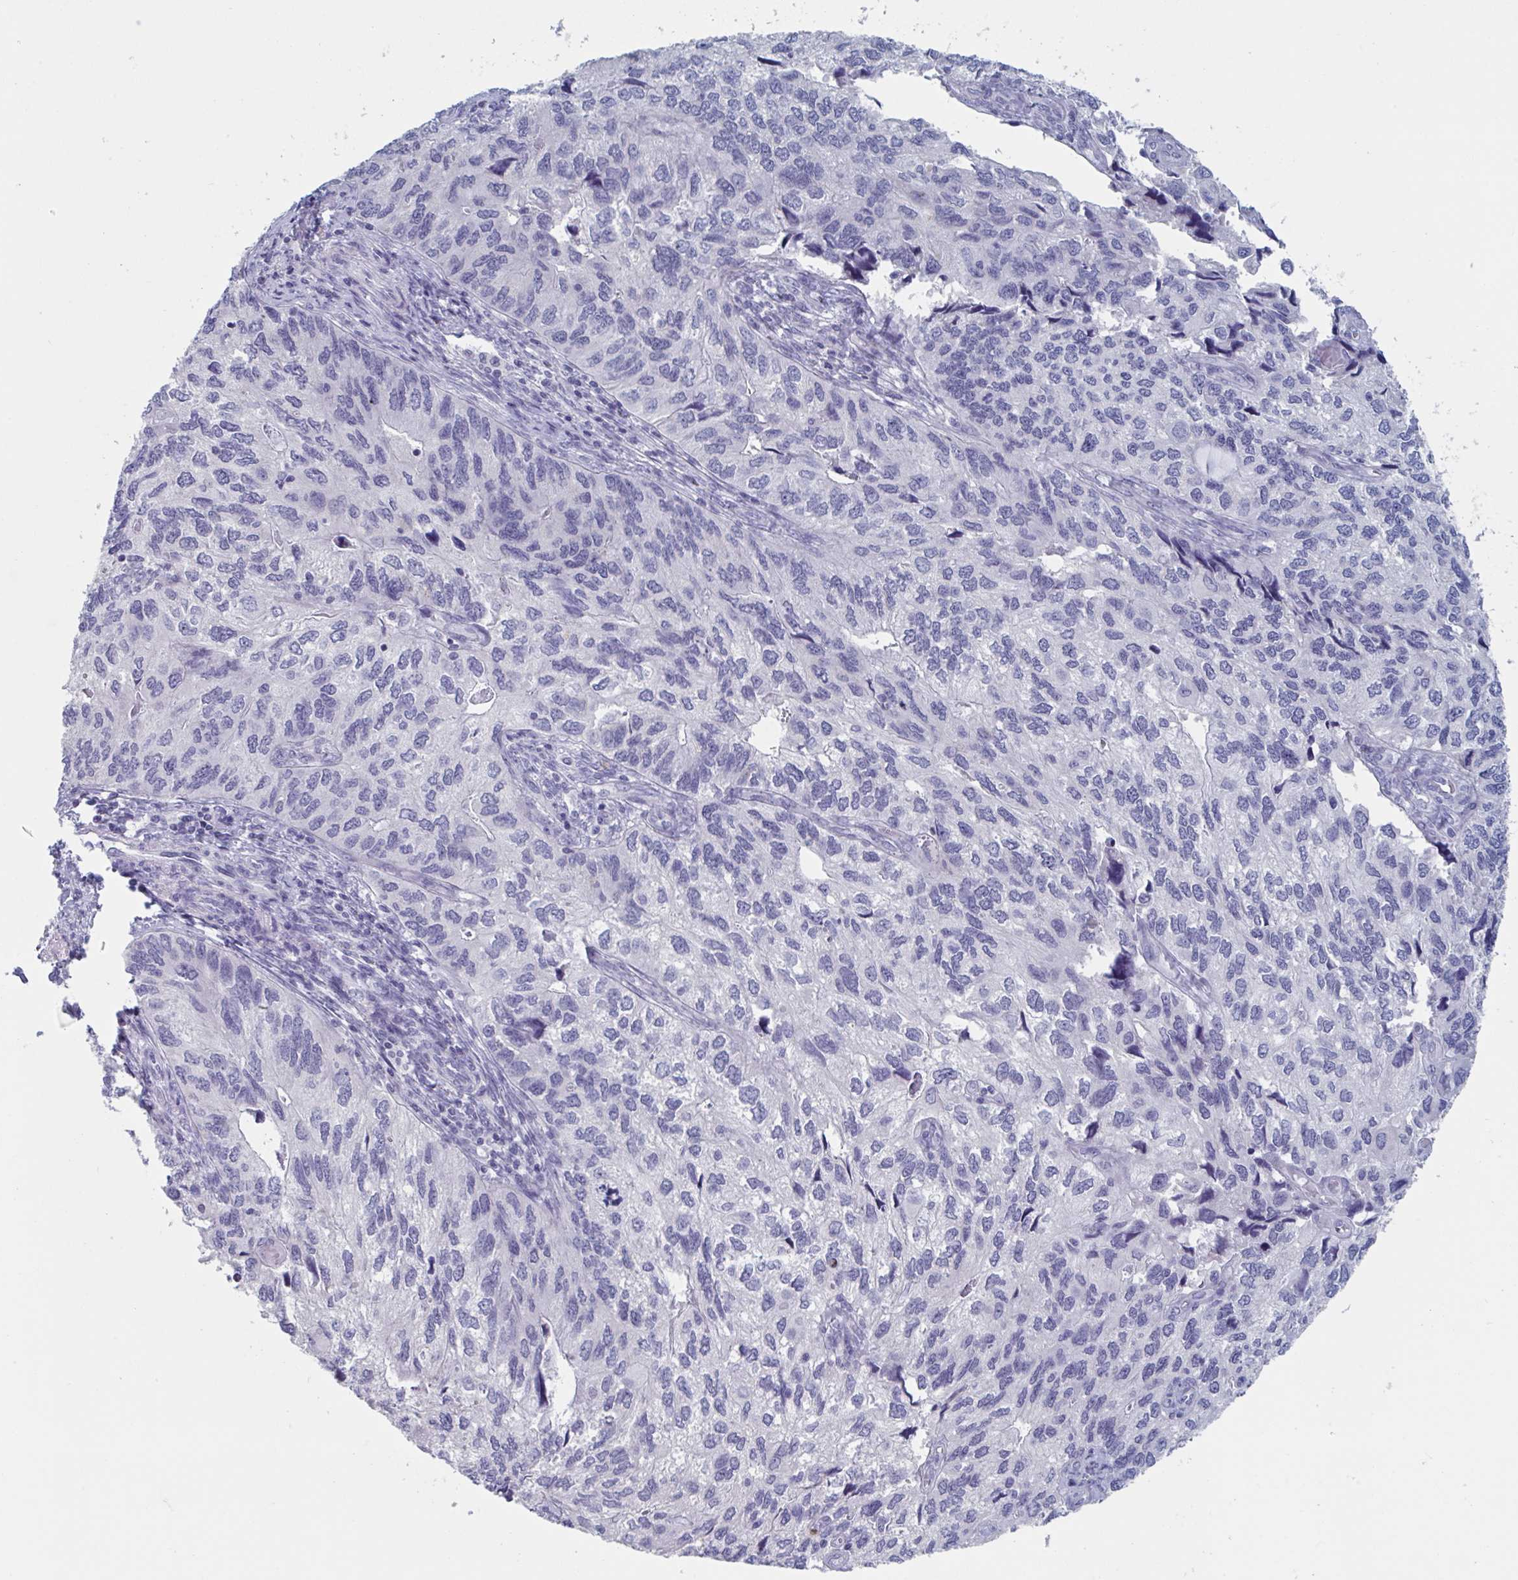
{"staining": {"intensity": "negative", "quantity": "none", "location": "none"}, "tissue": "endometrial cancer", "cell_type": "Tumor cells", "image_type": "cancer", "snomed": [{"axis": "morphology", "description": "Carcinoma, NOS"}, {"axis": "topography", "description": "Uterus"}], "caption": "The immunohistochemistry photomicrograph has no significant expression in tumor cells of endometrial cancer tissue.", "gene": "NDUFC2", "patient": {"sex": "female", "age": 76}}